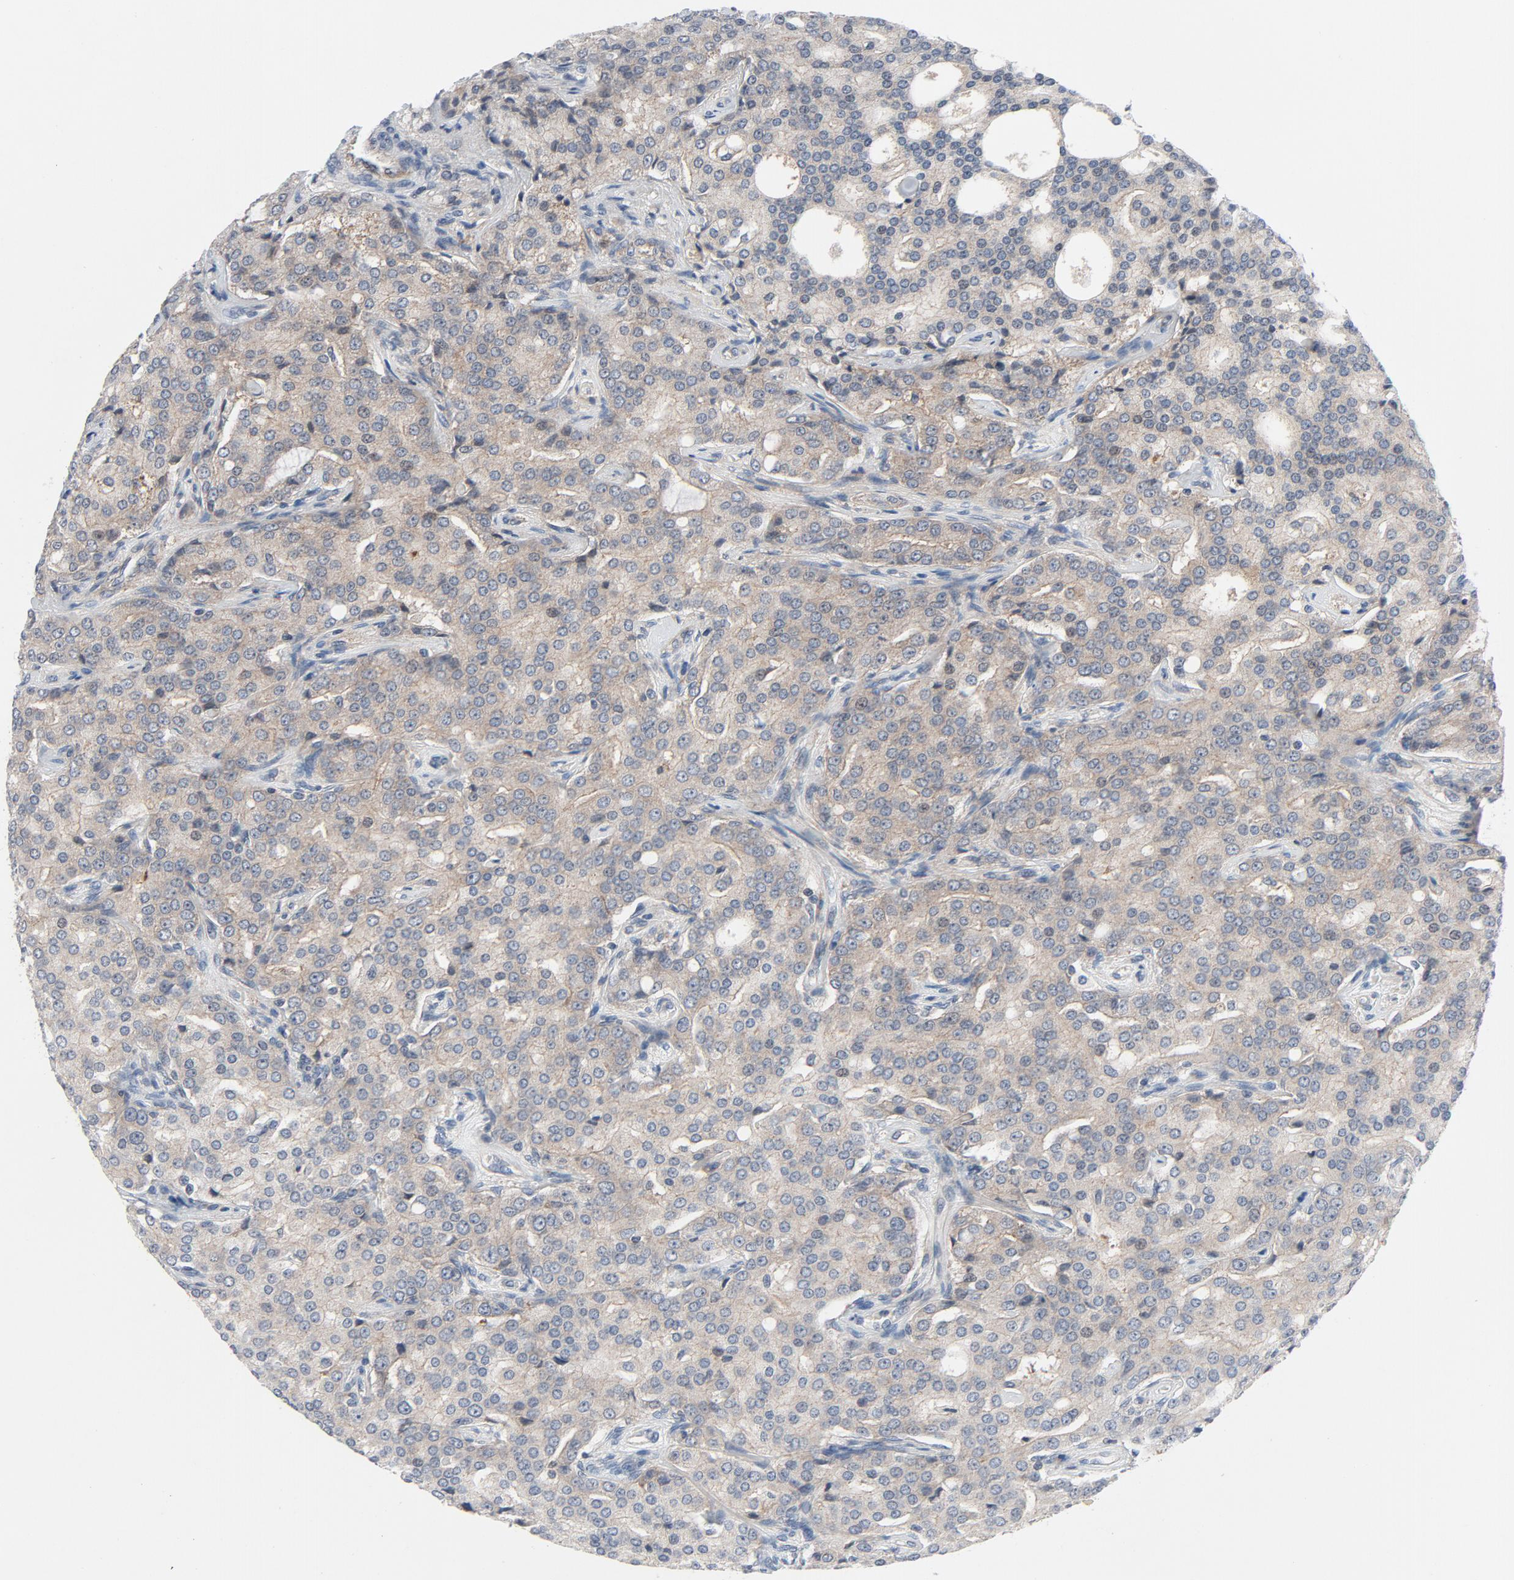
{"staining": {"intensity": "weak", "quantity": ">75%", "location": "cytoplasmic/membranous"}, "tissue": "prostate cancer", "cell_type": "Tumor cells", "image_type": "cancer", "snomed": [{"axis": "morphology", "description": "Adenocarcinoma, High grade"}, {"axis": "topography", "description": "Prostate"}], "caption": "Human high-grade adenocarcinoma (prostate) stained with a brown dye shows weak cytoplasmic/membranous positive staining in approximately >75% of tumor cells.", "gene": "TSG101", "patient": {"sex": "male", "age": 72}}